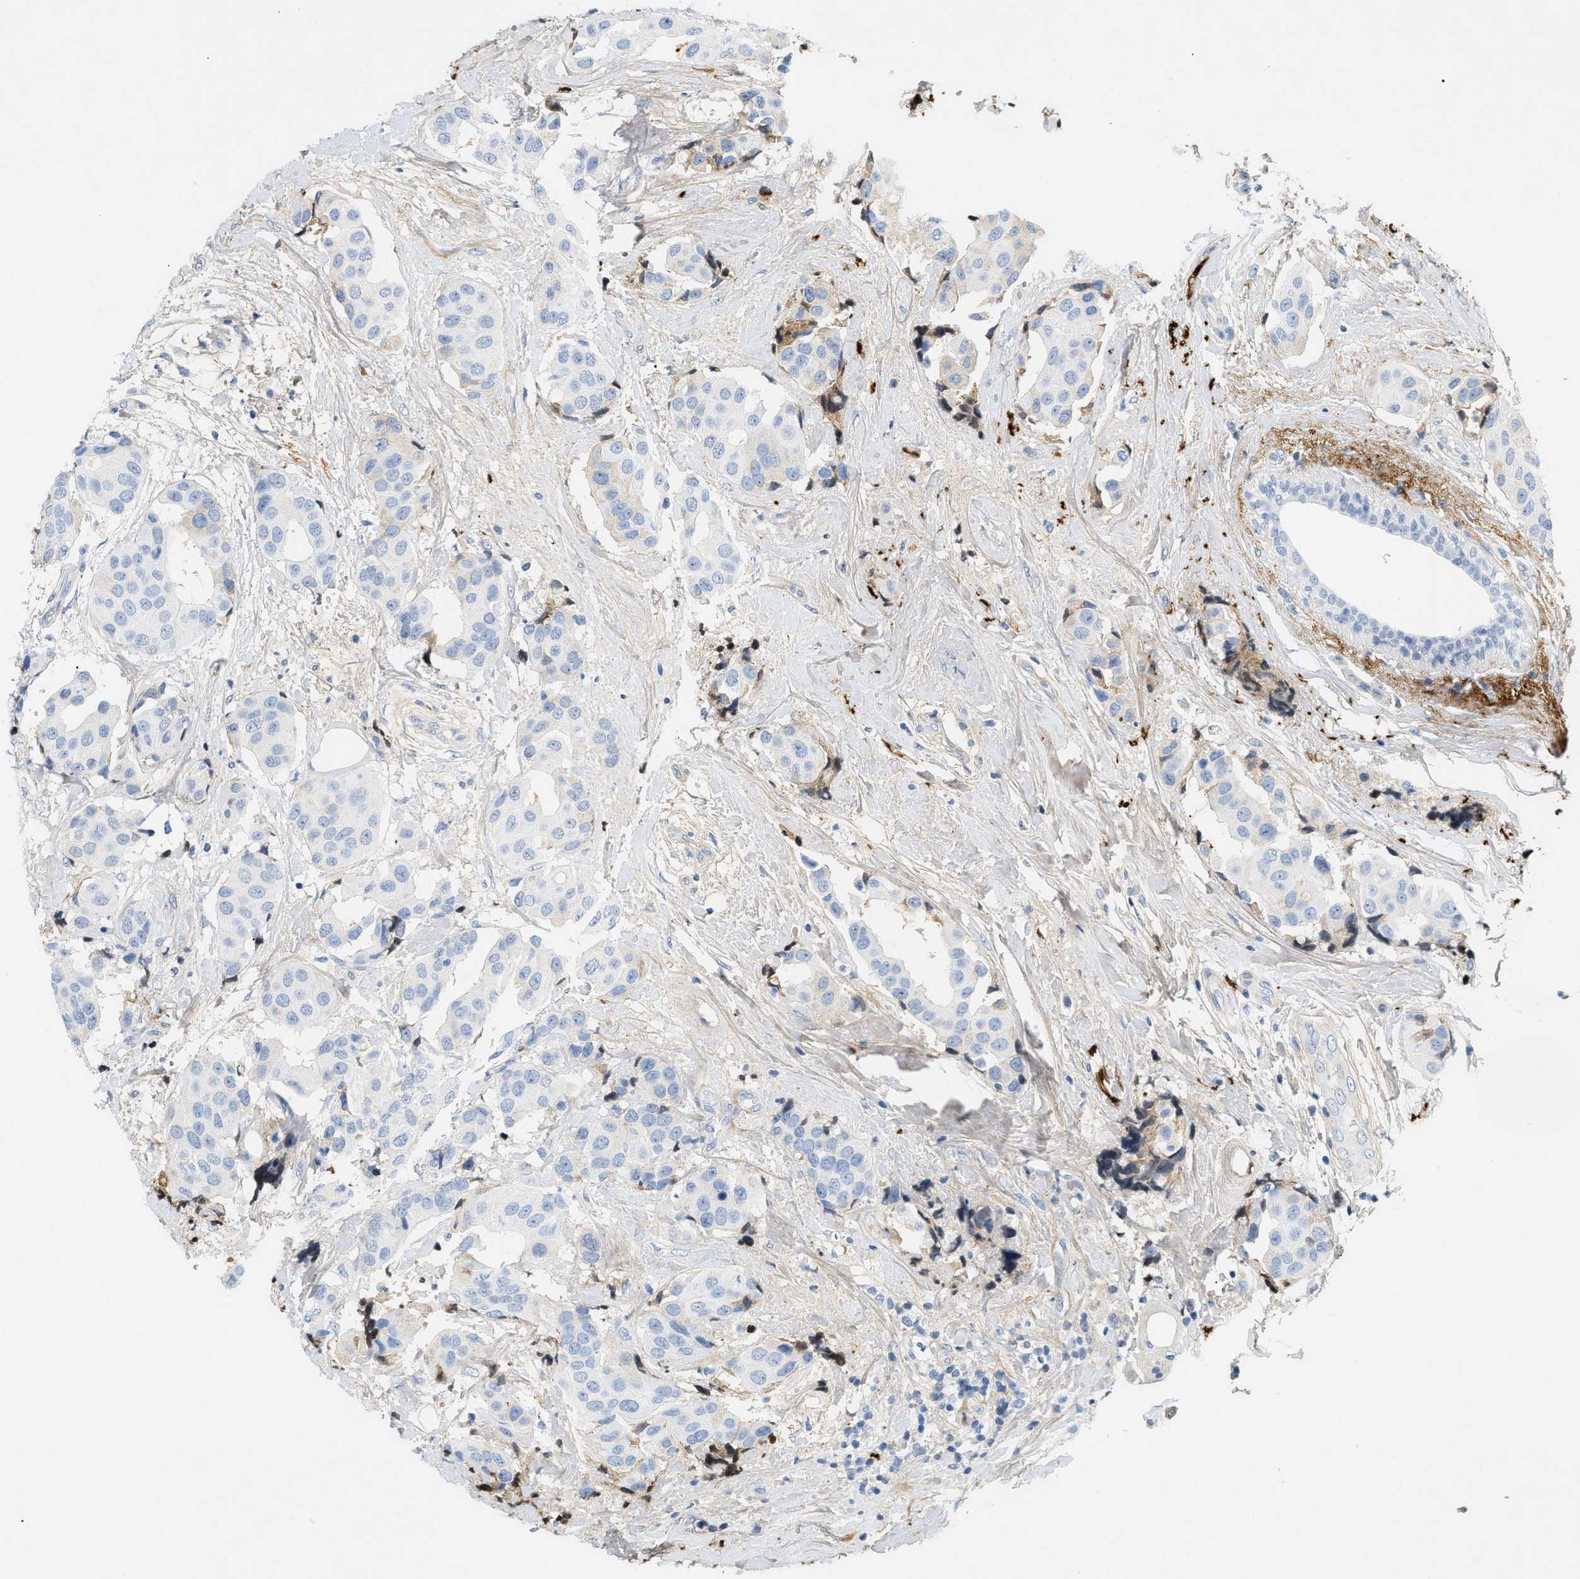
{"staining": {"intensity": "negative", "quantity": "none", "location": "none"}, "tissue": "breast cancer", "cell_type": "Tumor cells", "image_type": "cancer", "snomed": [{"axis": "morphology", "description": "Normal tissue, NOS"}, {"axis": "morphology", "description": "Duct carcinoma"}, {"axis": "topography", "description": "Breast"}], "caption": "Image shows no protein staining in tumor cells of intraductal carcinoma (breast) tissue. (DAB (3,3'-diaminobenzidine) immunohistochemistry (IHC), high magnification).", "gene": "CFH", "patient": {"sex": "female", "age": 39}}